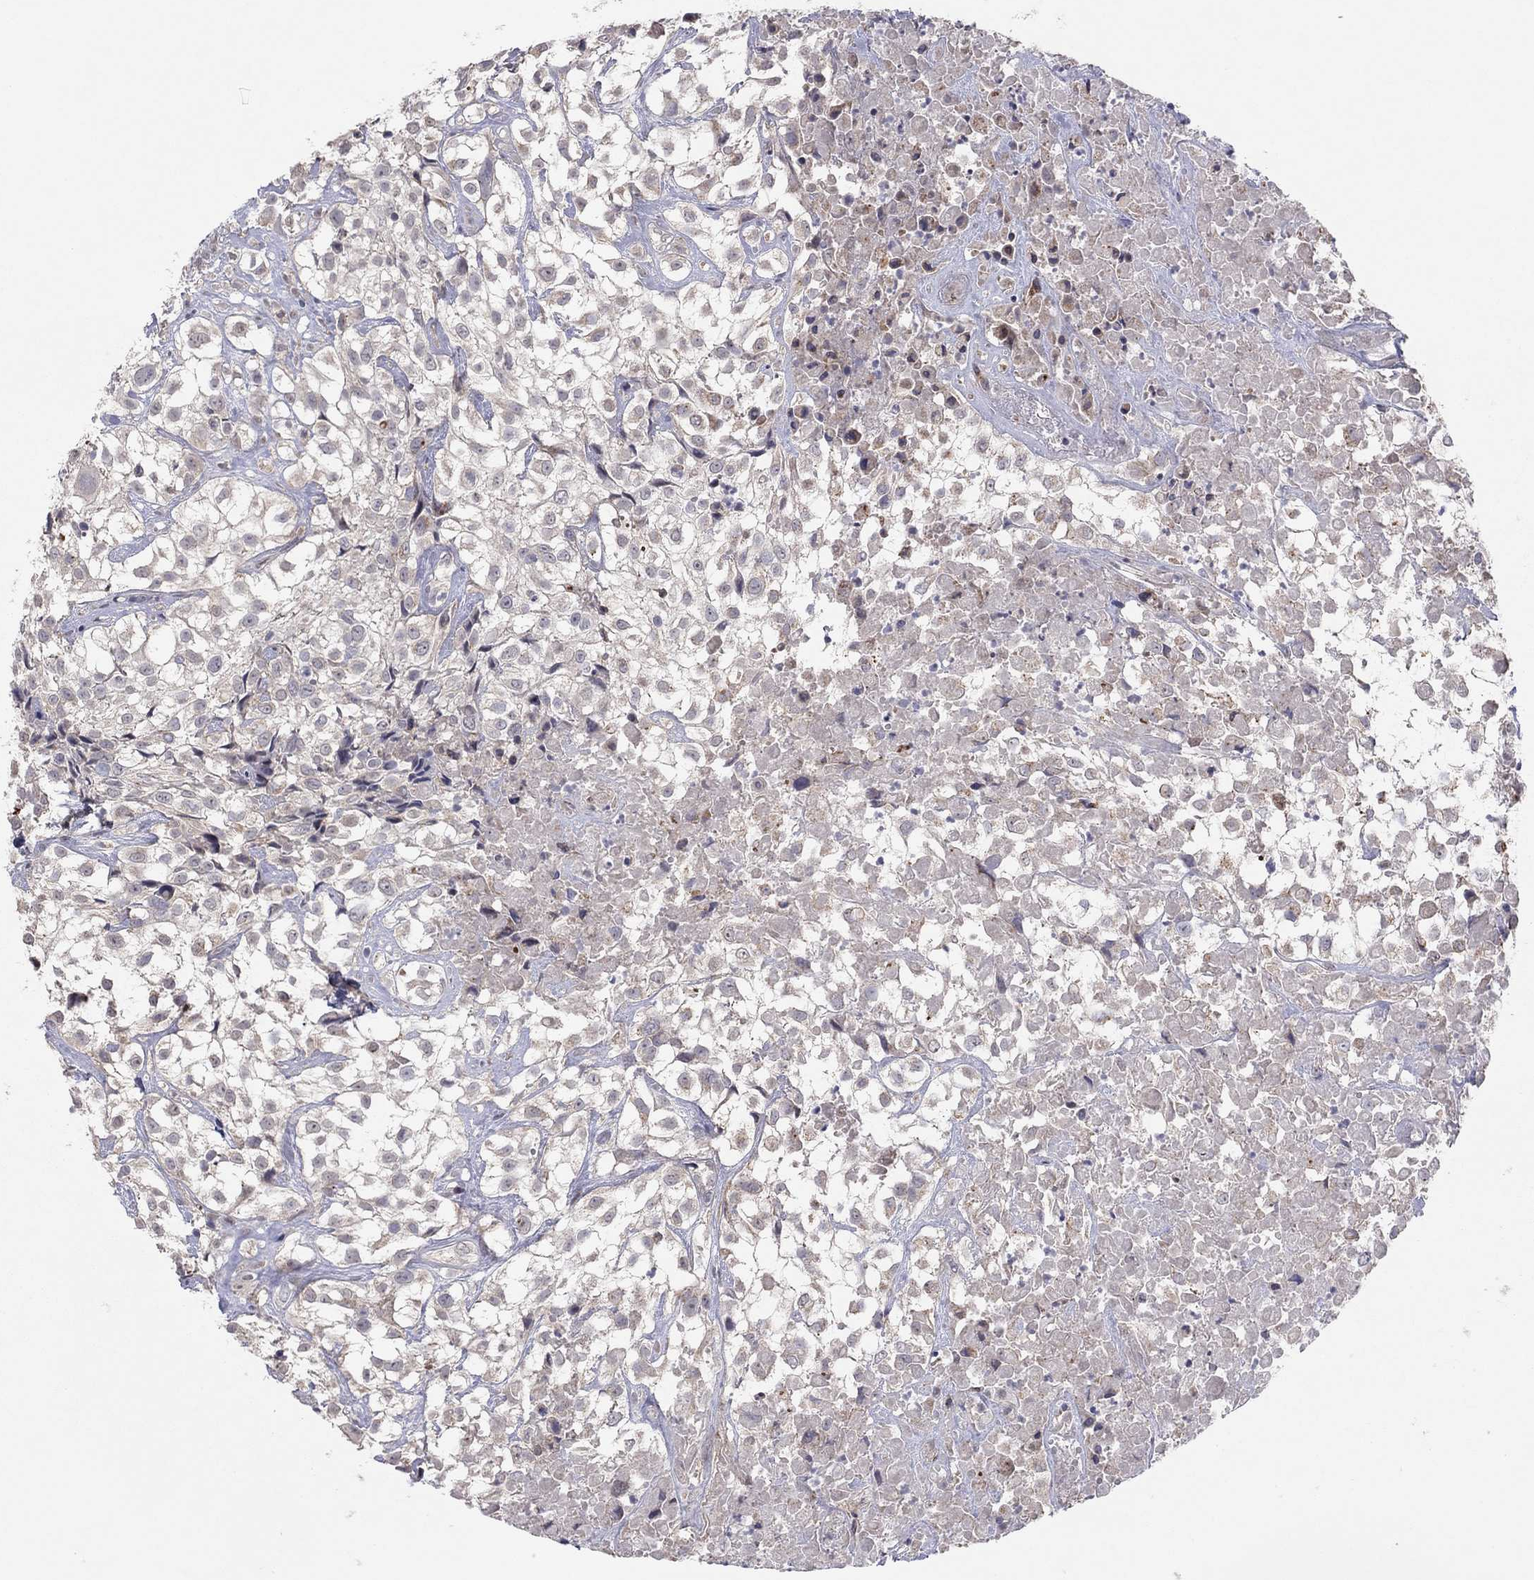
{"staining": {"intensity": "negative", "quantity": "none", "location": "none"}, "tissue": "urothelial cancer", "cell_type": "Tumor cells", "image_type": "cancer", "snomed": [{"axis": "morphology", "description": "Urothelial carcinoma, High grade"}, {"axis": "topography", "description": "Urinary bladder"}], "caption": "Immunohistochemical staining of urothelial cancer reveals no significant staining in tumor cells. (DAB (3,3'-diaminobenzidine) immunohistochemistry, high magnification).", "gene": "CRACDL", "patient": {"sex": "male", "age": 56}}